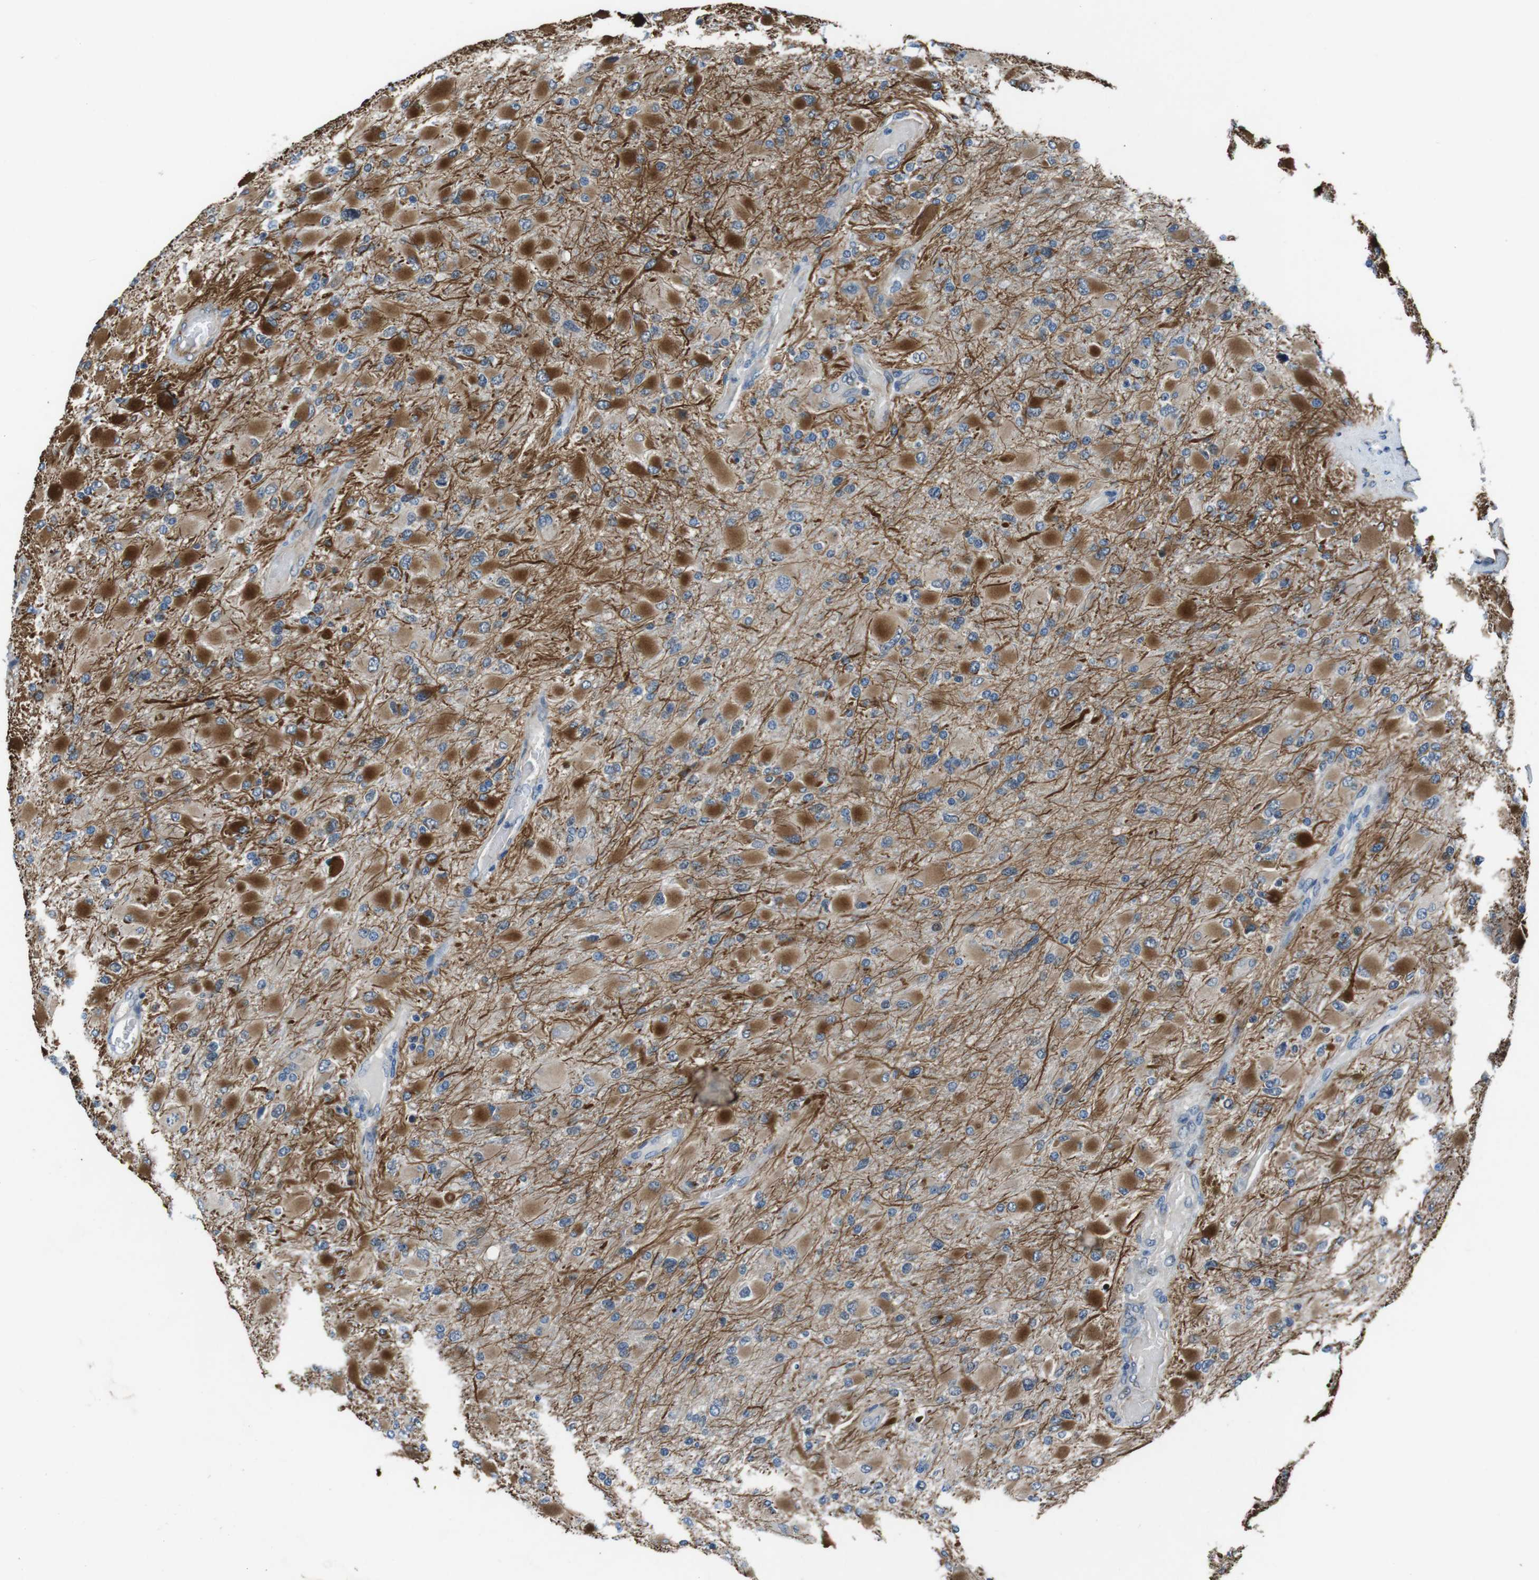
{"staining": {"intensity": "moderate", "quantity": "25%-75%", "location": "cytoplasmic/membranous"}, "tissue": "glioma", "cell_type": "Tumor cells", "image_type": "cancer", "snomed": [{"axis": "morphology", "description": "Glioma, malignant, High grade"}, {"axis": "topography", "description": "Cerebral cortex"}], "caption": "IHC of human high-grade glioma (malignant) shows medium levels of moderate cytoplasmic/membranous staining in about 25%-75% of tumor cells. (brown staining indicates protein expression, while blue staining denotes nuclei).", "gene": "LRRC49", "patient": {"sex": "female", "age": 36}}